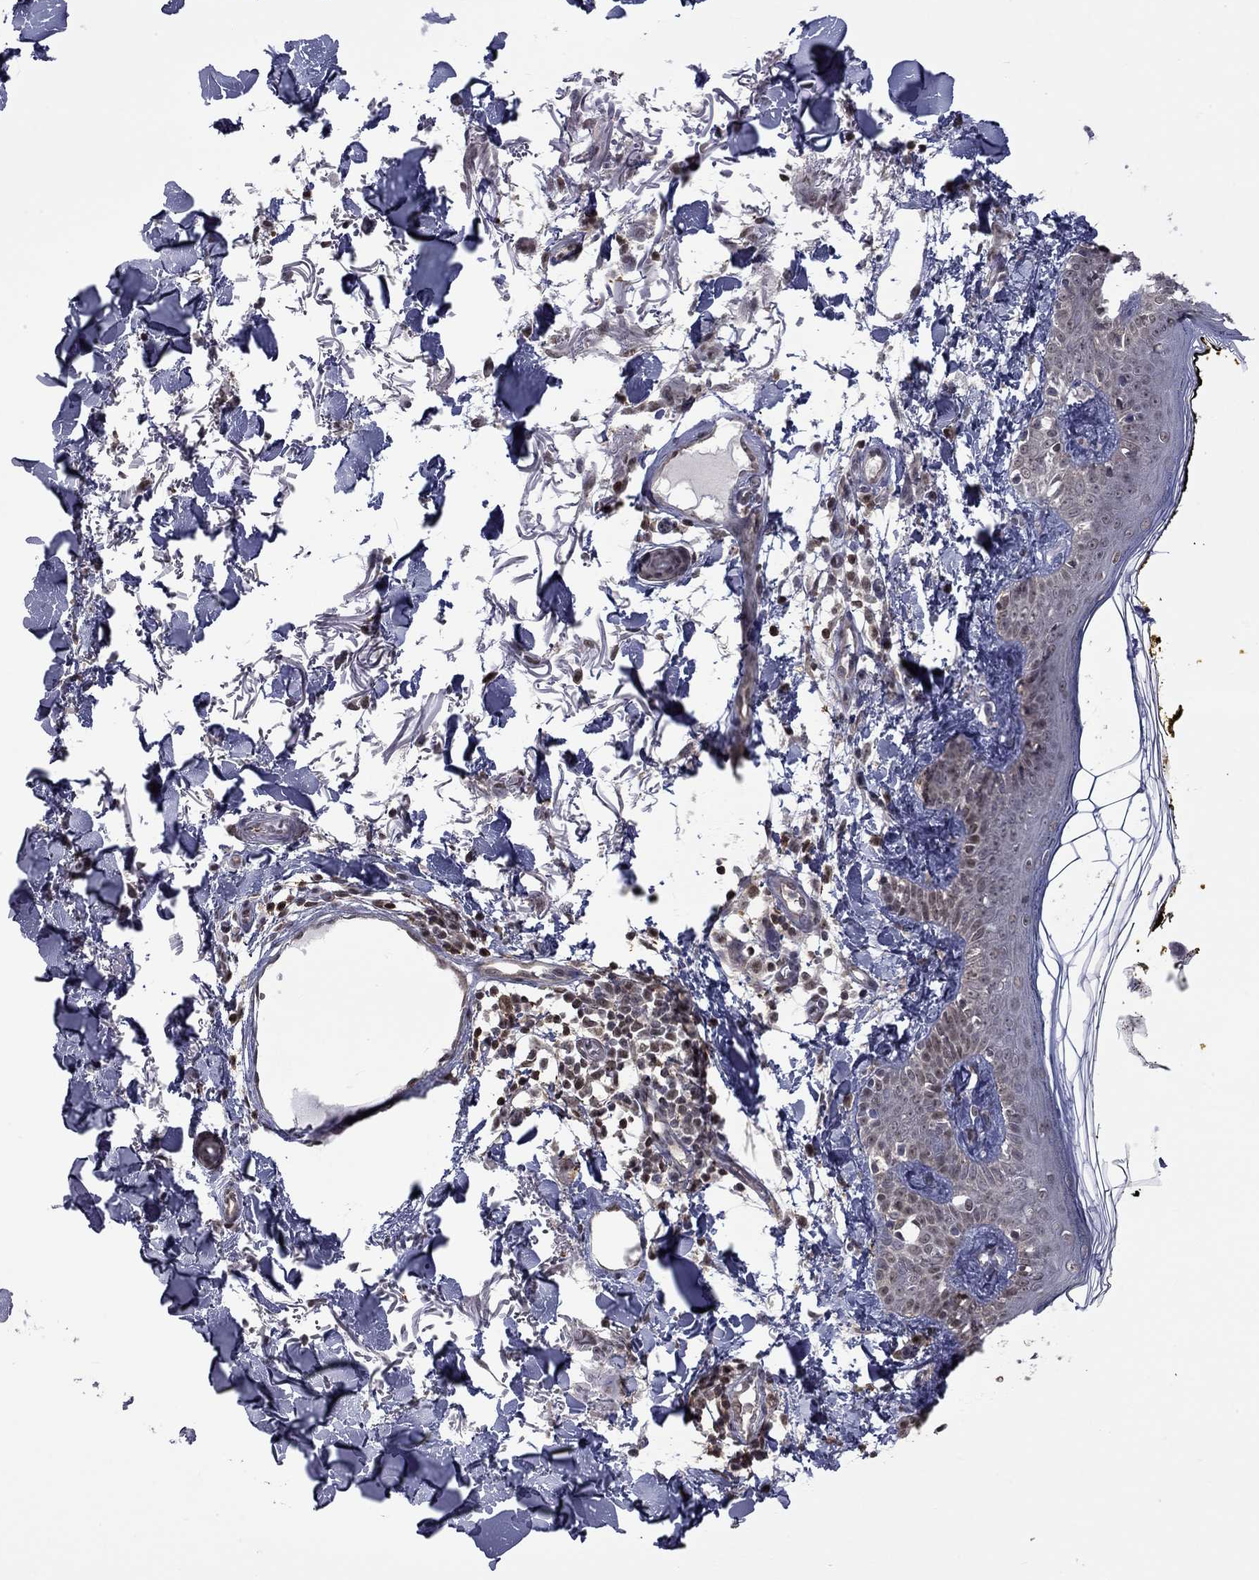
{"staining": {"intensity": "negative", "quantity": "none", "location": "none"}, "tissue": "skin", "cell_type": "Fibroblasts", "image_type": "normal", "snomed": [{"axis": "morphology", "description": "Normal tissue, NOS"}, {"axis": "topography", "description": "Skin"}], "caption": "High magnification brightfield microscopy of benign skin stained with DAB (brown) and counterstained with hematoxylin (blue): fibroblasts show no significant staining.", "gene": "RFWD3", "patient": {"sex": "male", "age": 76}}